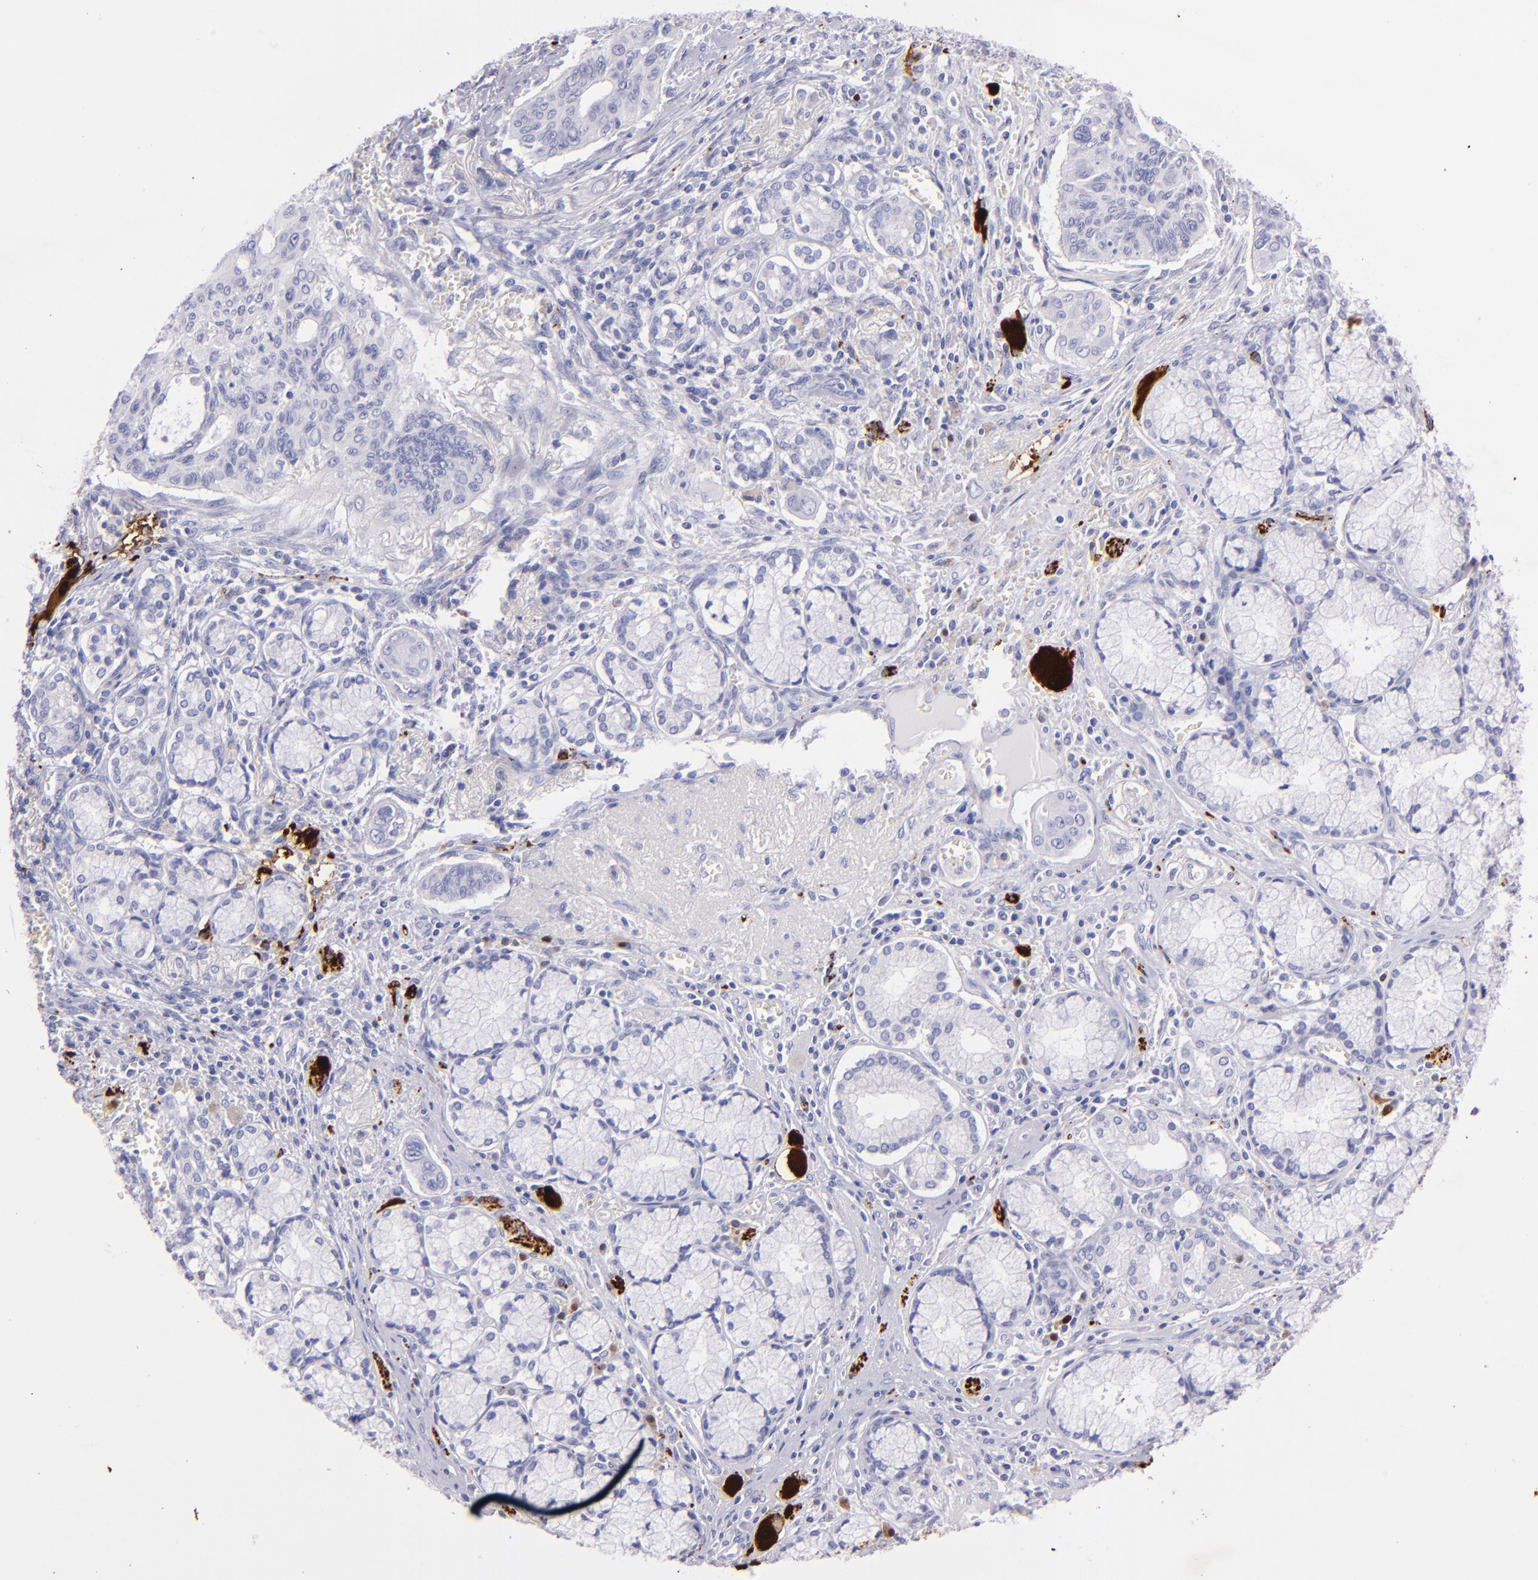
{"staining": {"intensity": "negative", "quantity": "none", "location": "none"}, "tissue": "pancreatic cancer", "cell_type": "Tumor cells", "image_type": "cancer", "snomed": [{"axis": "morphology", "description": "Adenocarcinoma, NOS"}, {"axis": "topography", "description": "Pancreas"}], "caption": "Immunohistochemistry photomicrograph of human pancreatic cancer (adenocarcinoma) stained for a protein (brown), which exhibits no staining in tumor cells.", "gene": "UCHL1", "patient": {"sex": "male", "age": 77}}